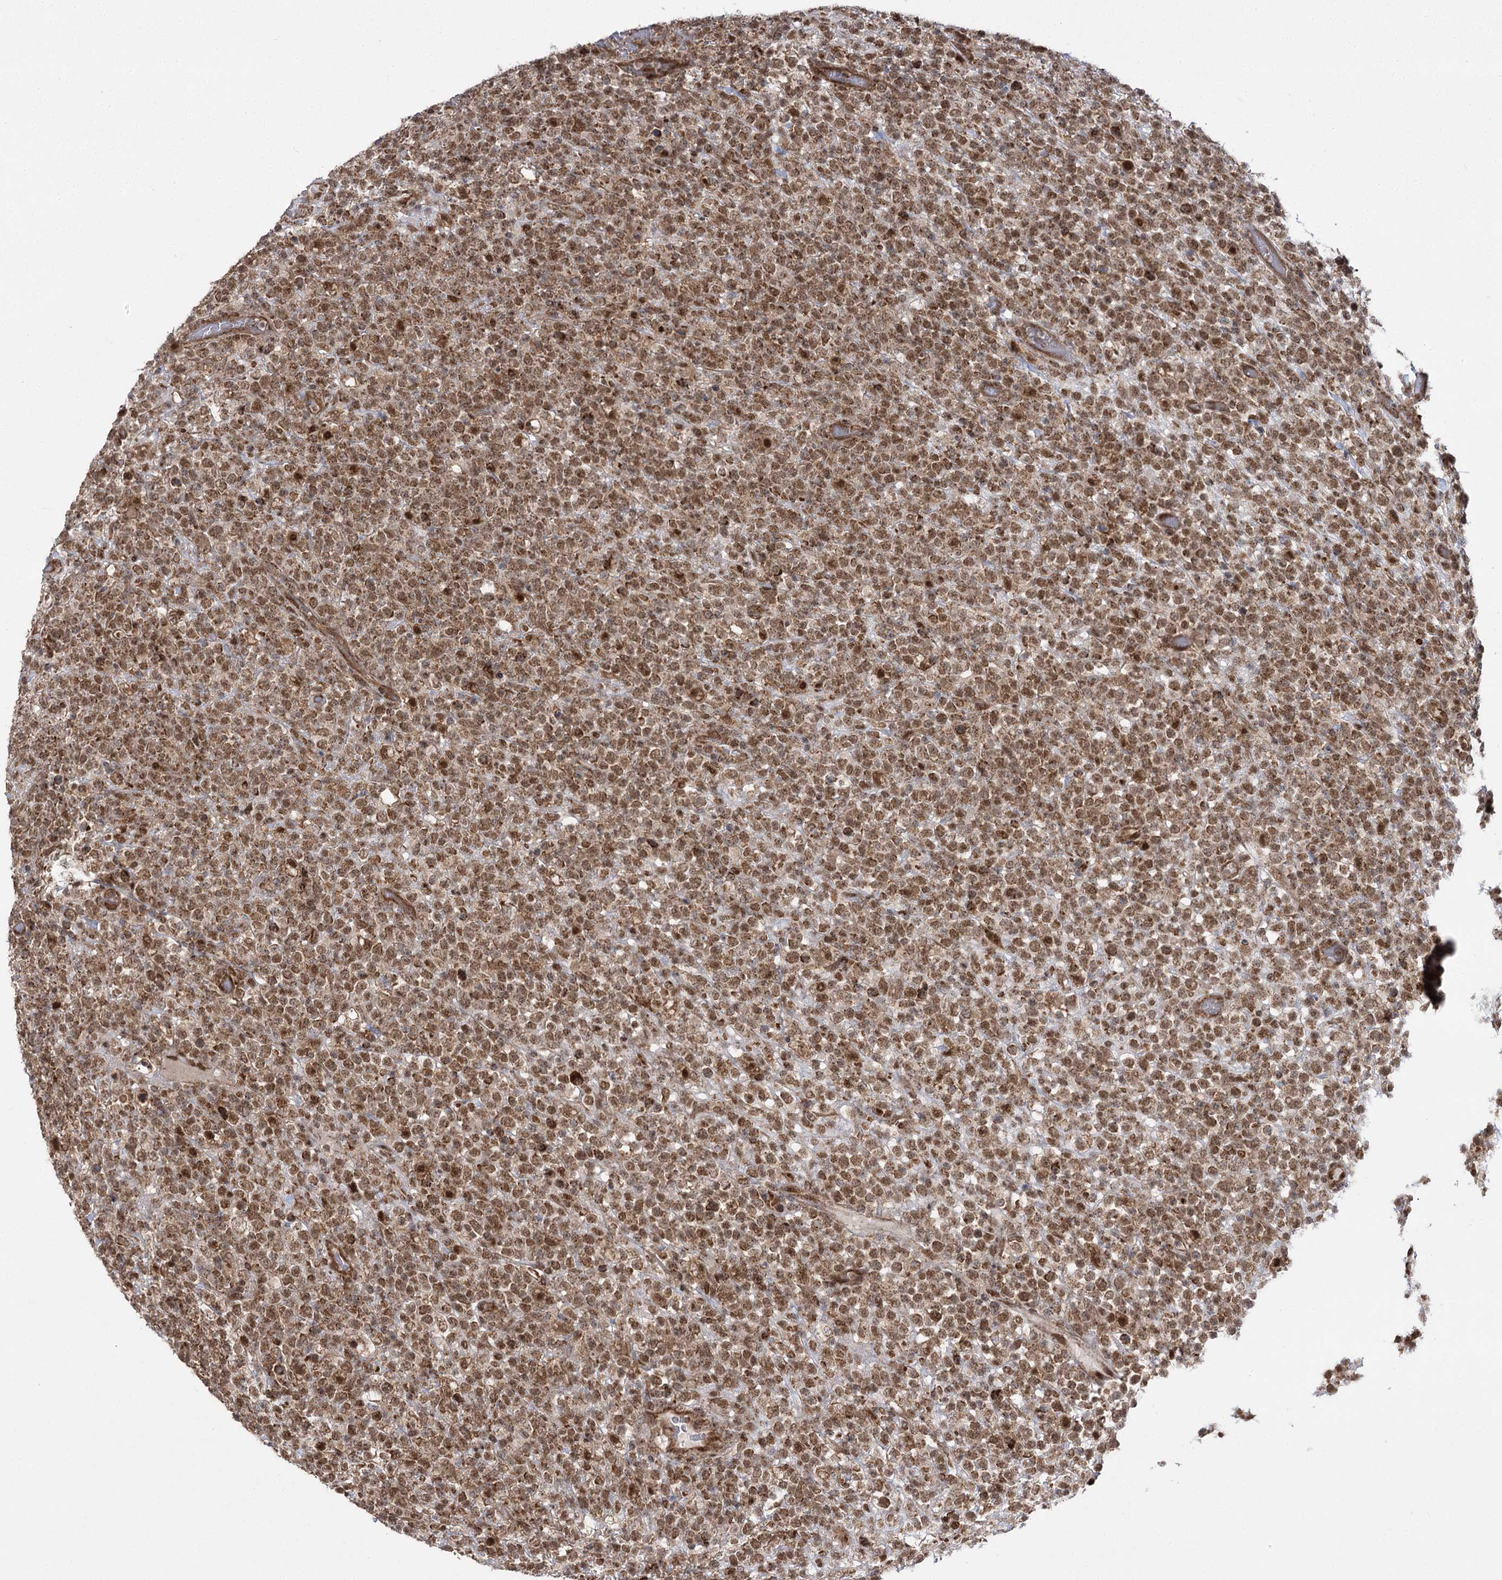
{"staining": {"intensity": "moderate", "quantity": ">75%", "location": "nuclear"}, "tissue": "lymphoma", "cell_type": "Tumor cells", "image_type": "cancer", "snomed": [{"axis": "morphology", "description": "Malignant lymphoma, non-Hodgkin's type, High grade"}, {"axis": "topography", "description": "Colon"}], "caption": "DAB immunohistochemical staining of human high-grade malignant lymphoma, non-Hodgkin's type shows moderate nuclear protein positivity in approximately >75% of tumor cells. The staining was performed using DAB to visualize the protein expression in brown, while the nuclei were stained in blue with hematoxylin (Magnification: 20x).", "gene": "SLC4A1AP", "patient": {"sex": "female", "age": 53}}